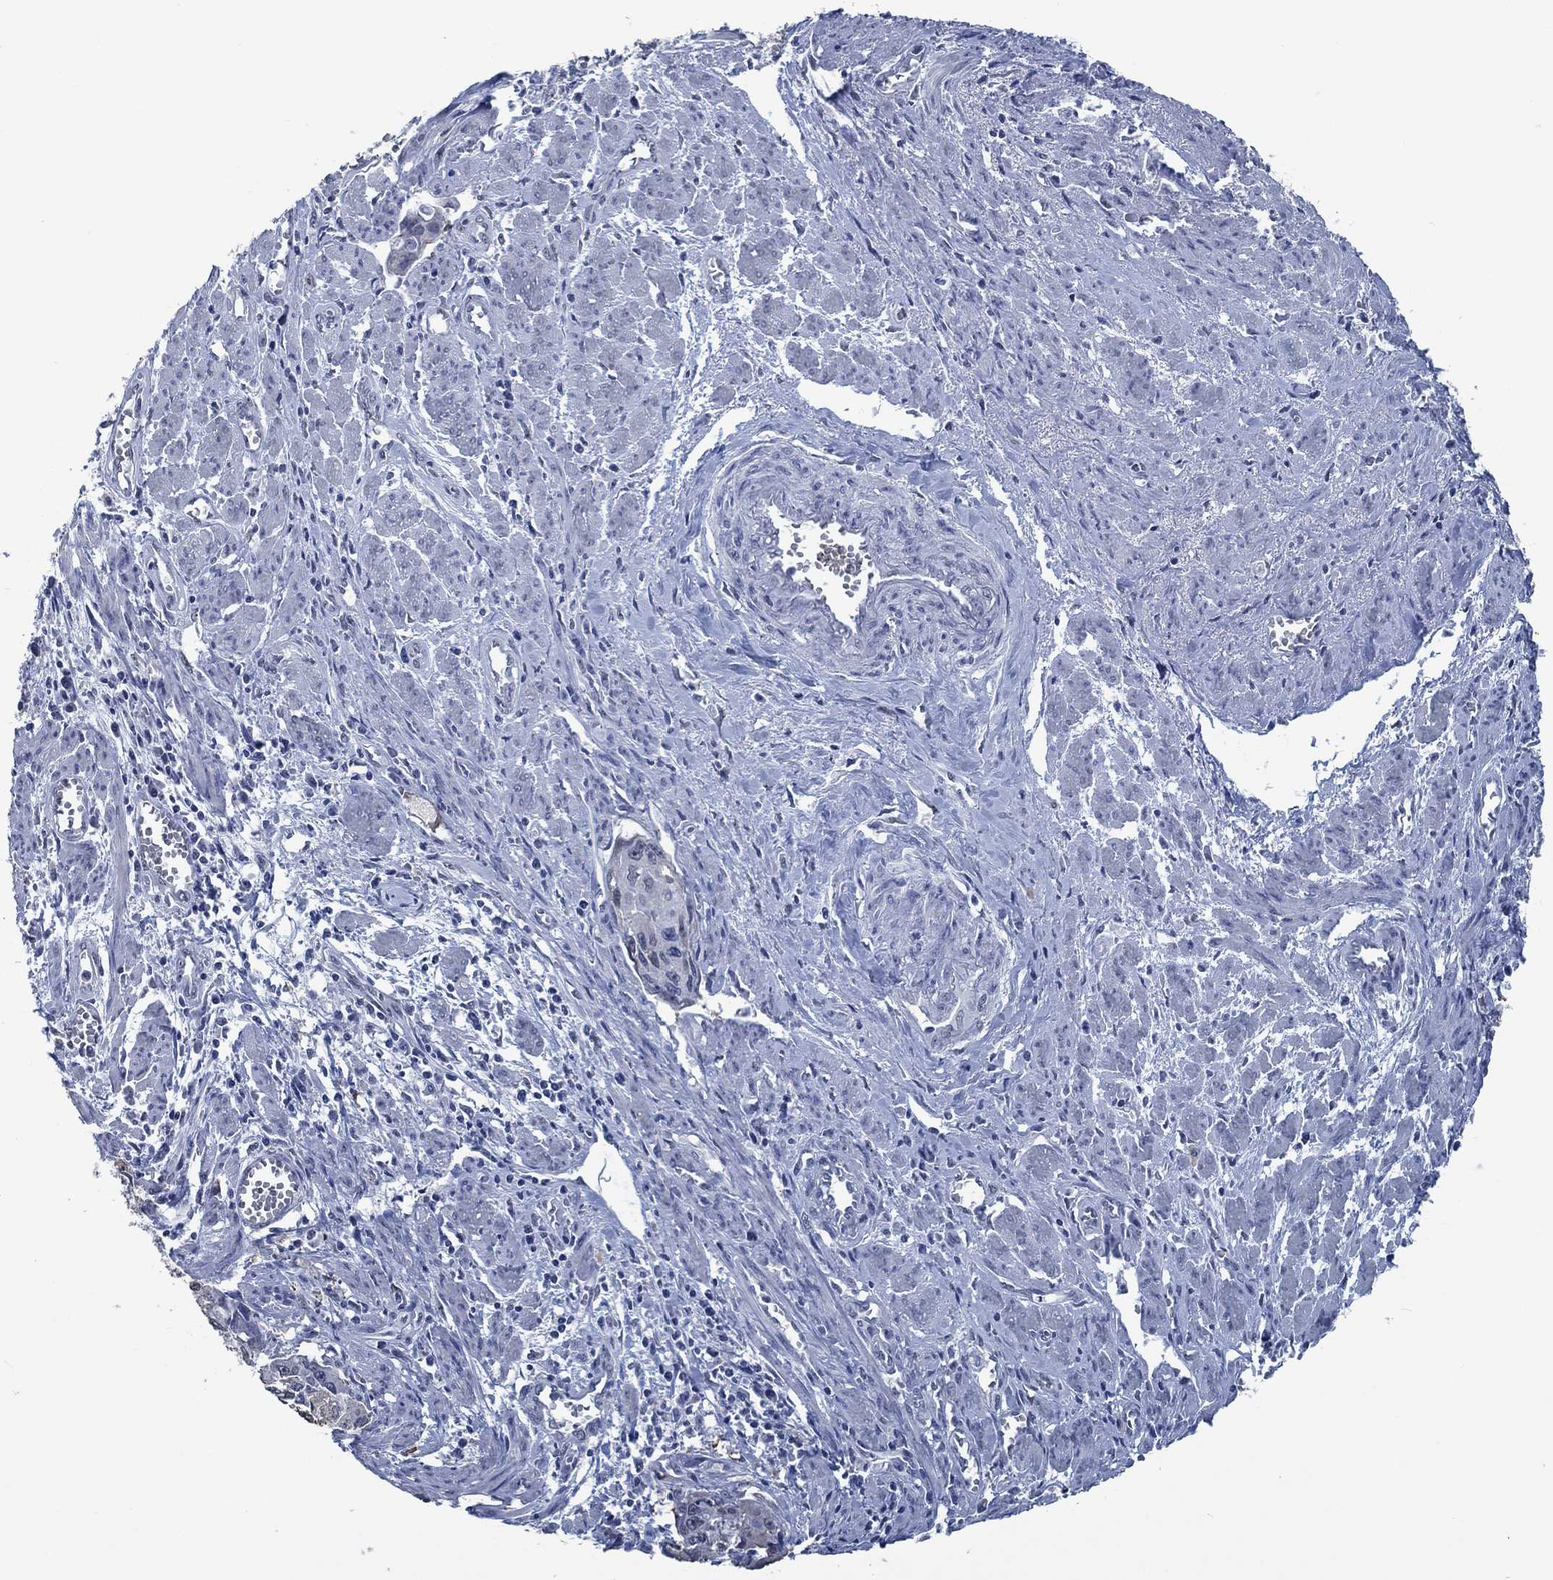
{"staining": {"intensity": "negative", "quantity": "none", "location": "none"}, "tissue": "cervical cancer", "cell_type": "Tumor cells", "image_type": "cancer", "snomed": [{"axis": "morphology", "description": "Squamous cell carcinoma, NOS"}, {"axis": "topography", "description": "Cervix"}], "caption": "Tumor cells show no significant protein positivity in cervical cancer. (Brightfield microscopy of DAB (3,3'-diaminobenzidine) IHC at high magnification).", "gene": "OBSCN", "patient": {"sex": "female", "age": 58}}